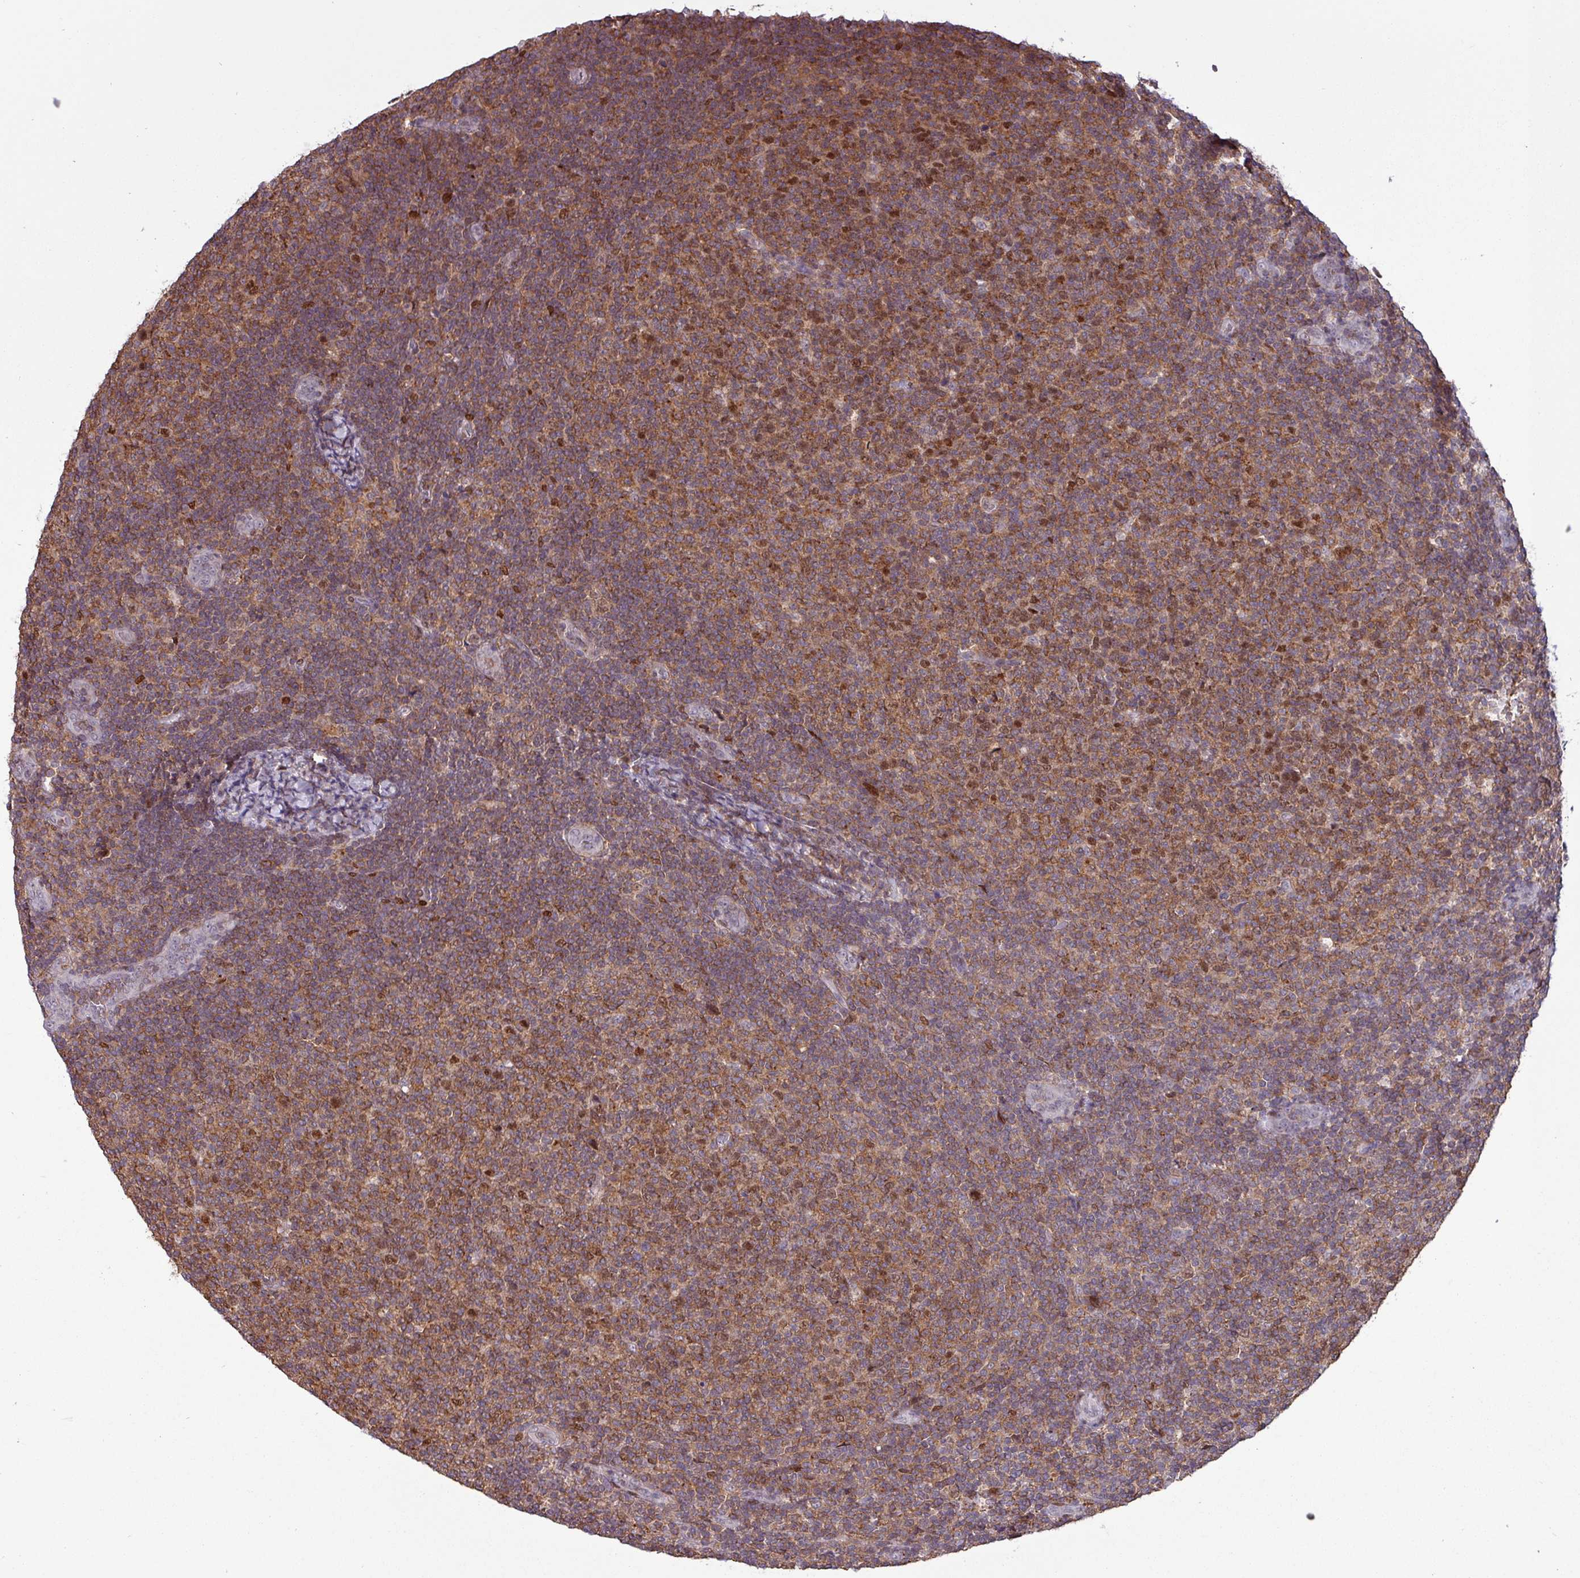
{"staining": {"intensity": "moderate", "quantity": ">75%", "location": "cytoplasmic/membranous,nuclear"}, "tissue": "lymphoma", "cell_type": "Tumor cells", "image_type": "cancer", "snomed": [{"axis": "morphology", "description": "Malignant lymphoma, non-Hodgkin's type, Low grade"}, {"axis": "topography", "description": "Lymph node"}], "caption": "This is a micrograph of immunohistochemistry staining of malignant lymphoma, non-Hodgkin's type (low-grade), which shows moderate positivity in the cytoplasmic/membranous and nuclear of tumor cells.", "gene": "PRRX1", "patient": {"sex": "male", "age": 66}}